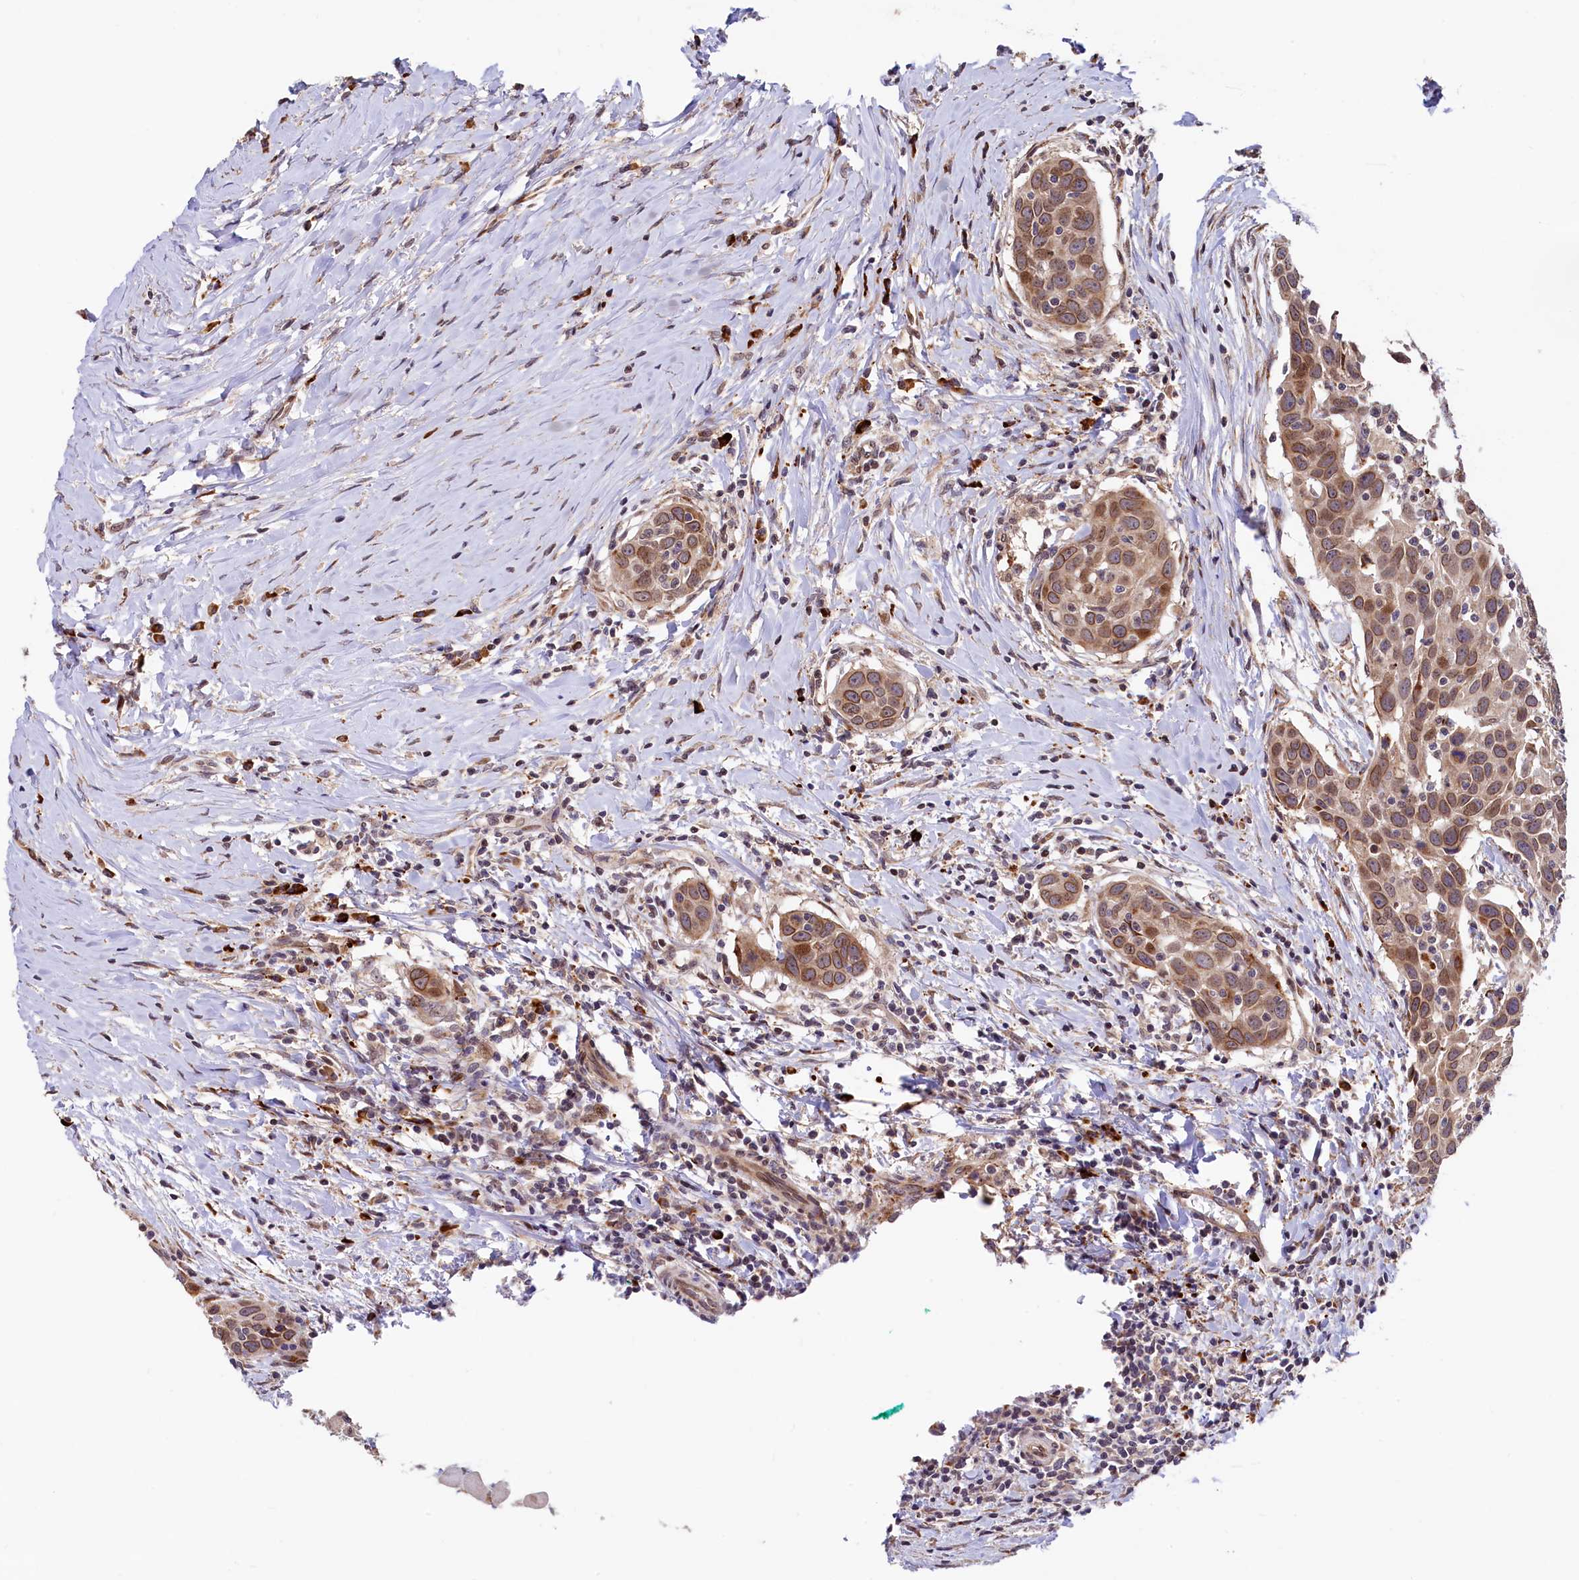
{"staining": {"intensity": "moderate", "quantity": ">75%", "location": "cytoplasmic/membranous,nuclear"}, "tissue": "head and neck cancer", "cell_type": "Tumor cells", "image_type": "cancer", "snomed": [{"axis": "morphology", "description": "Squamous cell carcinoma, NOS"}, {"axis": "topography", "description": "Oral tissue"}, {"axis": "topography", "description": "Head-Neck"}], "caption": "IHC (DAB (3,3'-diaminobenzidine)) staining of human squamous cell carcinoma (head and neck) reveals moderate cytoplasmic/membranous and nuclear protein expression in approximately >75% of tumor cells. Immunohistochemistry (ihc) stains the protein of interest in brown and the nuclei are stained blue.", "gene": "C5orf15", "patient": {"sex": "female", "age": 50}}